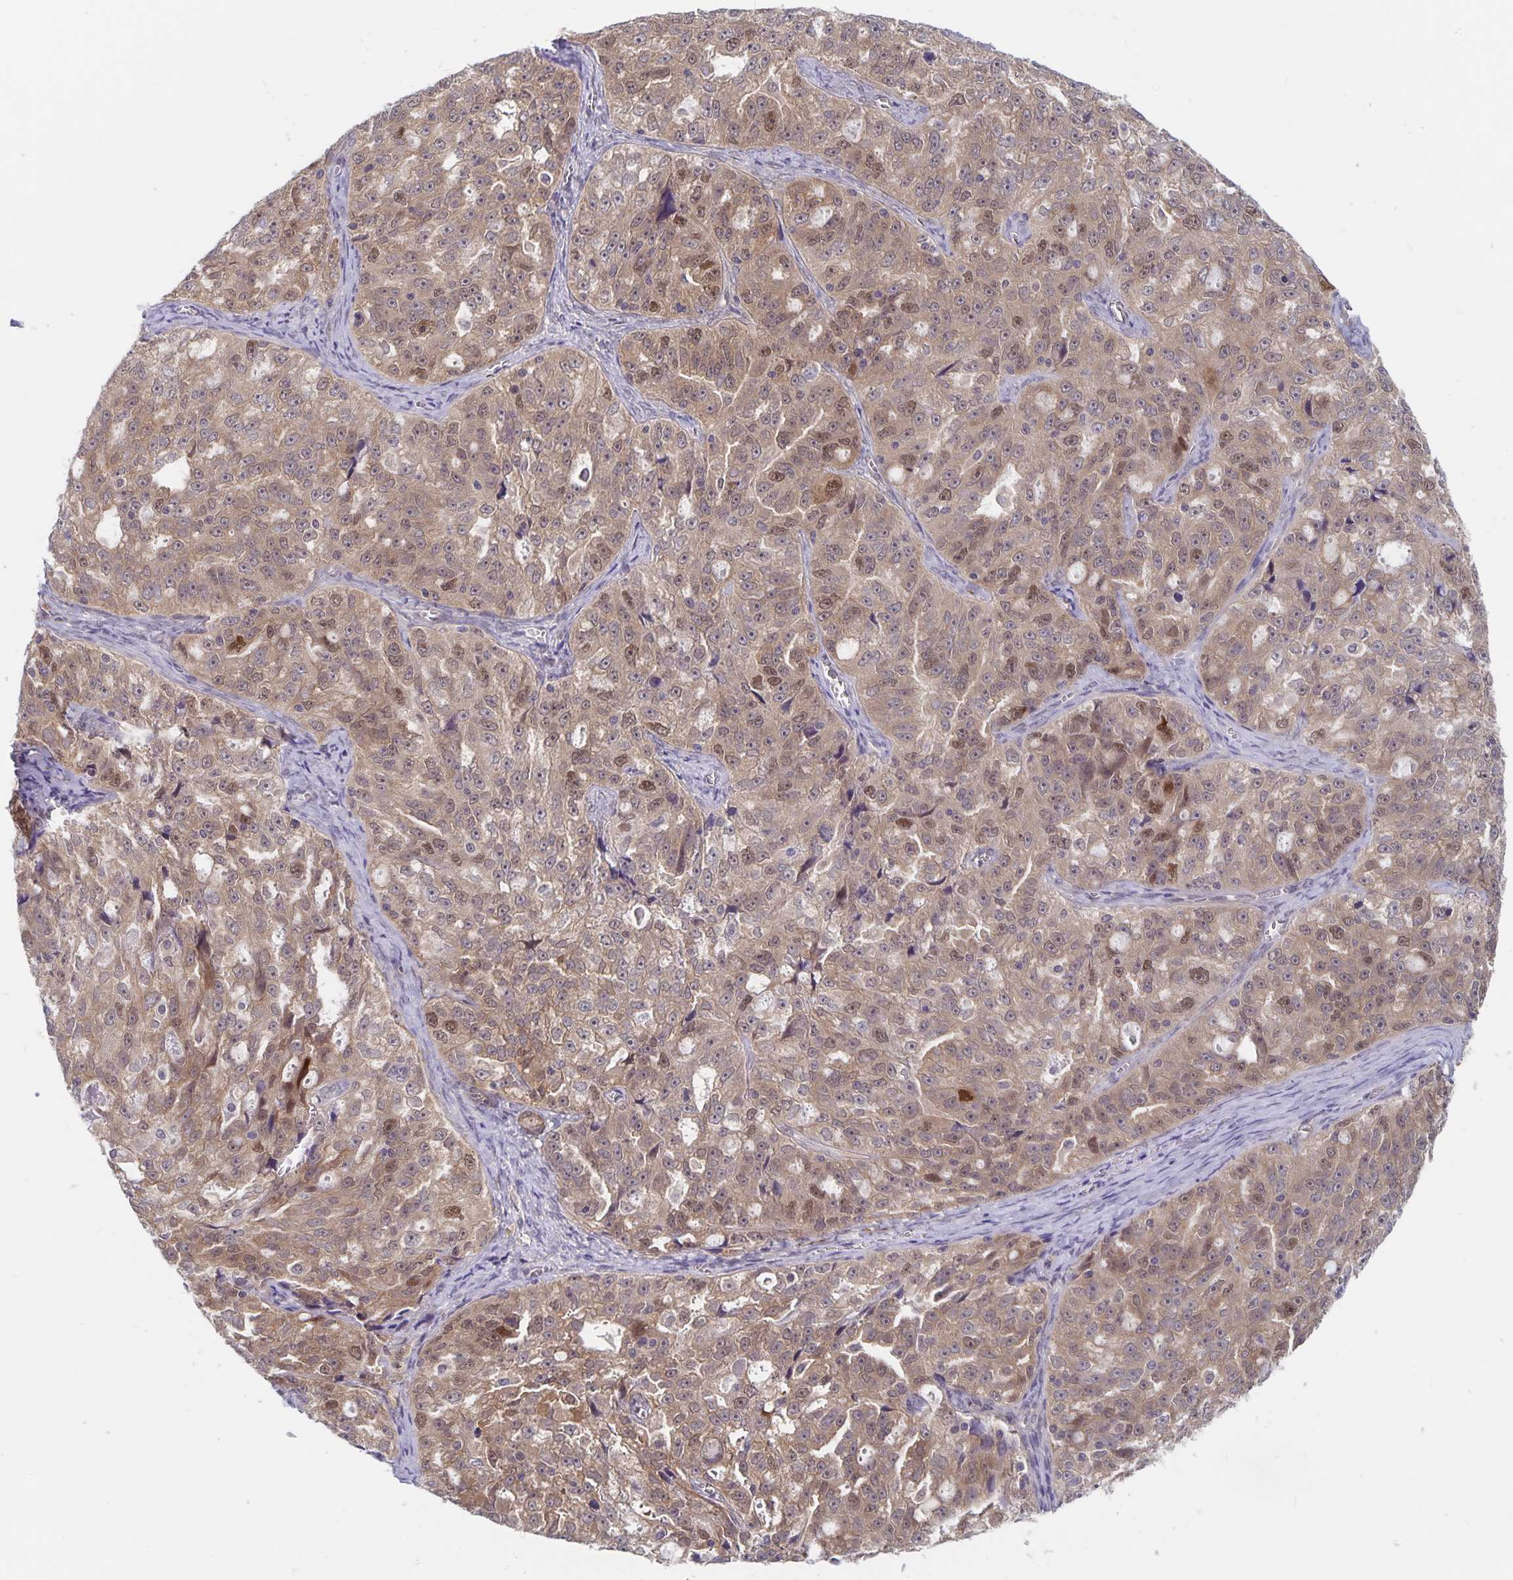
{"staining": {"intensity": "moderate", "quantity": ">75%", "location": "cytoplasmic/membranous,nuclear"}, "tissue": "ovarian cancer", "cell_type": "Tumor cells", "image_type": "cancer", "snomed": [{"axis": "morphology", "description": "Cystadenocarcinoma, serous, NOS"}, {"axis": "topography", "description": "Ovary"}], "caption": "Brown immunohistochemical staining in ovarian serous cystadenocarcinoma reveals moderate cytoplasmic/membranous and nuclear positivity in approximately >75% of tumor cells.", "gene": "BAG6", "patient": {"sex": "female", "age": 51}}